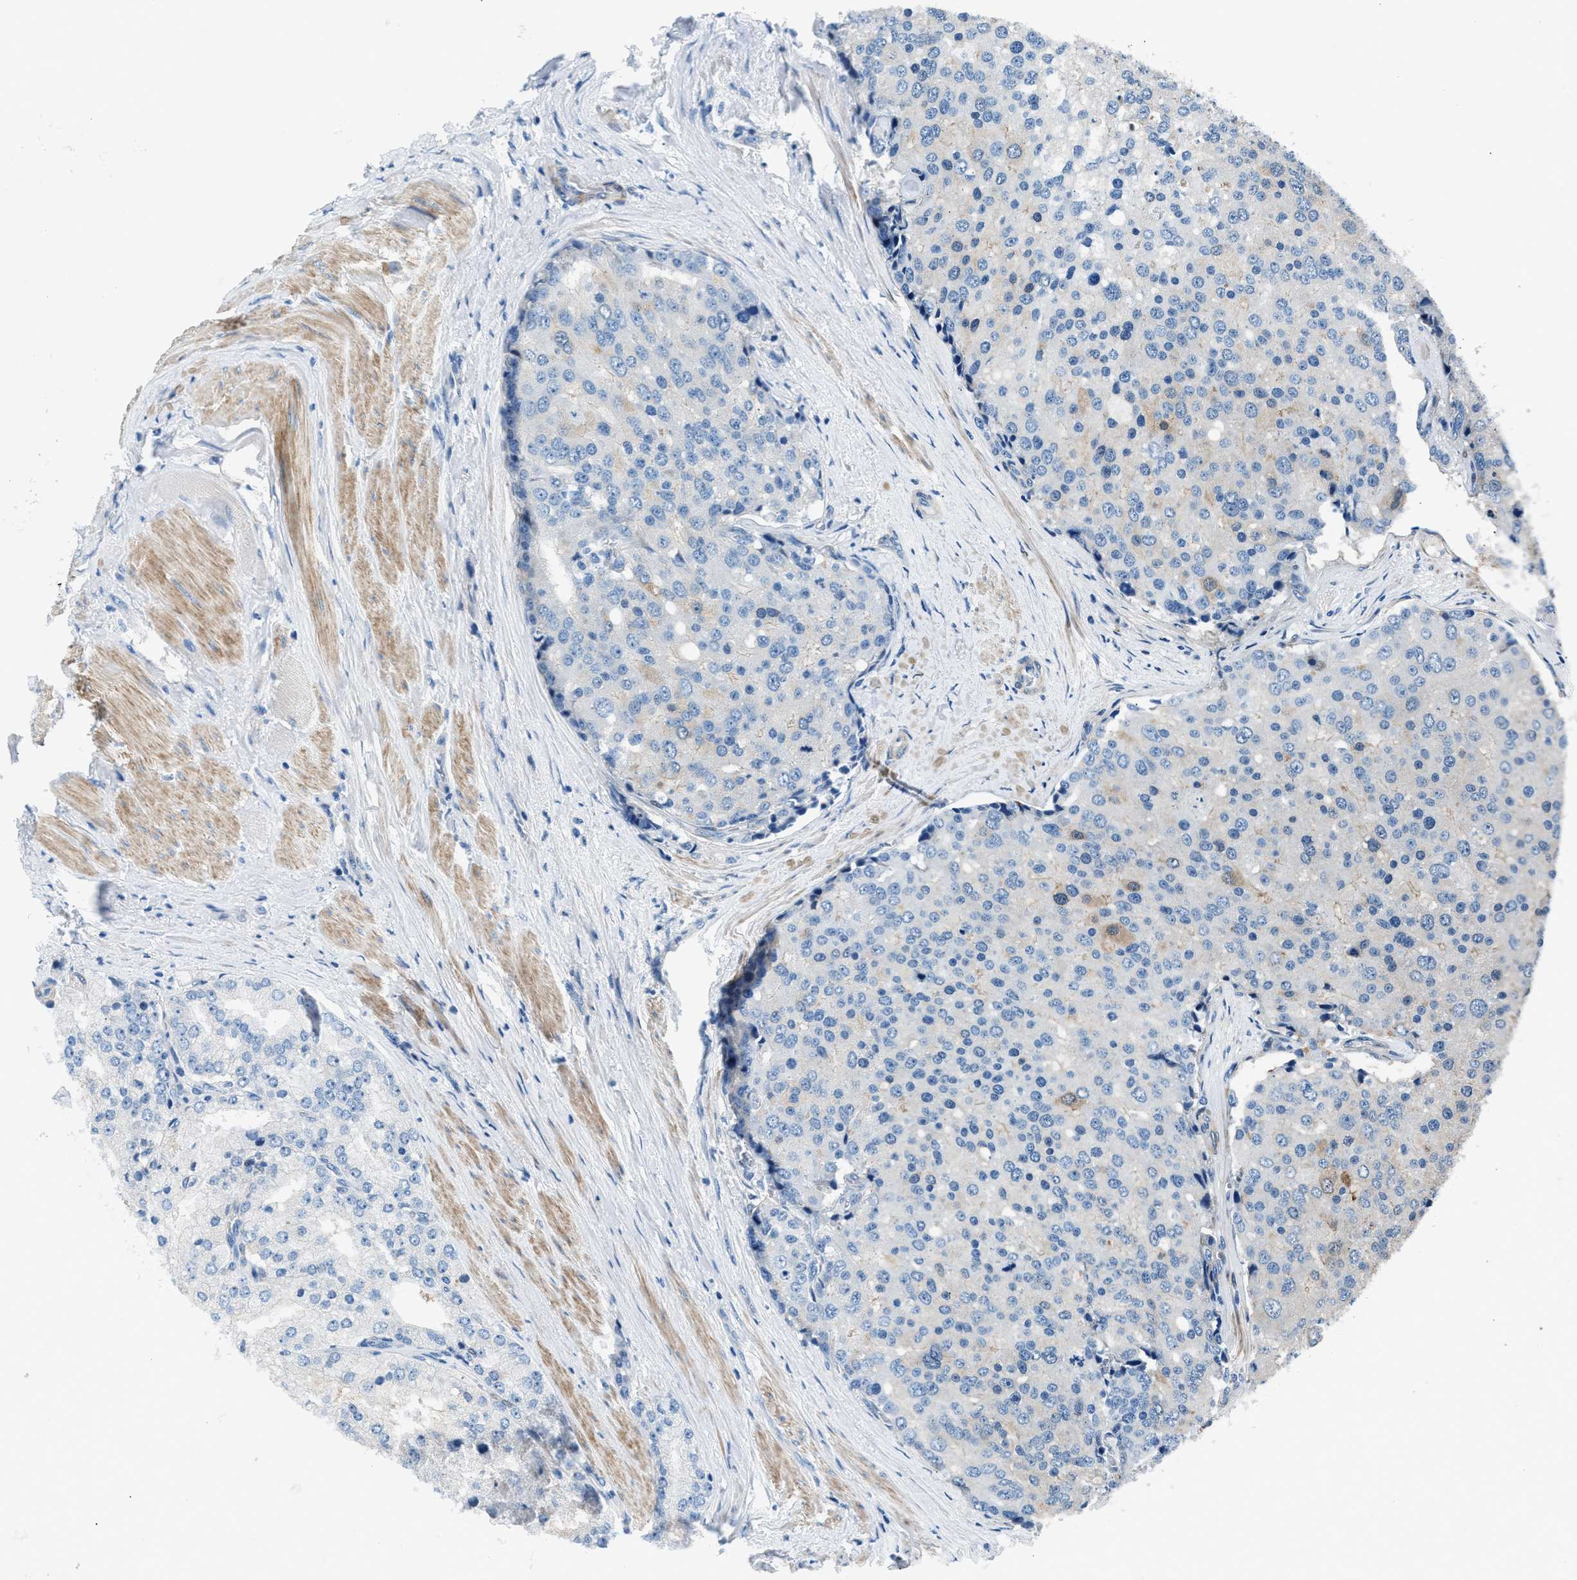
{"staining": {"intensity": "weak", "quantity": "<25%", "location": "cytoplasmic/membranous"}, "tissue": "prostate cancer", "cell_type": "Tumor cells", "image_type": "cancer", "snomed": [{"axis": "morphology", "description": "Adenocarcinoma, High grade"}, {"axis": "topography", "description": "Prostate"}], "caption": "The histopathology image demonstrates no significant positivity in tumor cells of adenocarcinoma (high-grade) (prostate).", "gene": "CDRT4", "patient": {"sex": "male", "age": 50}}